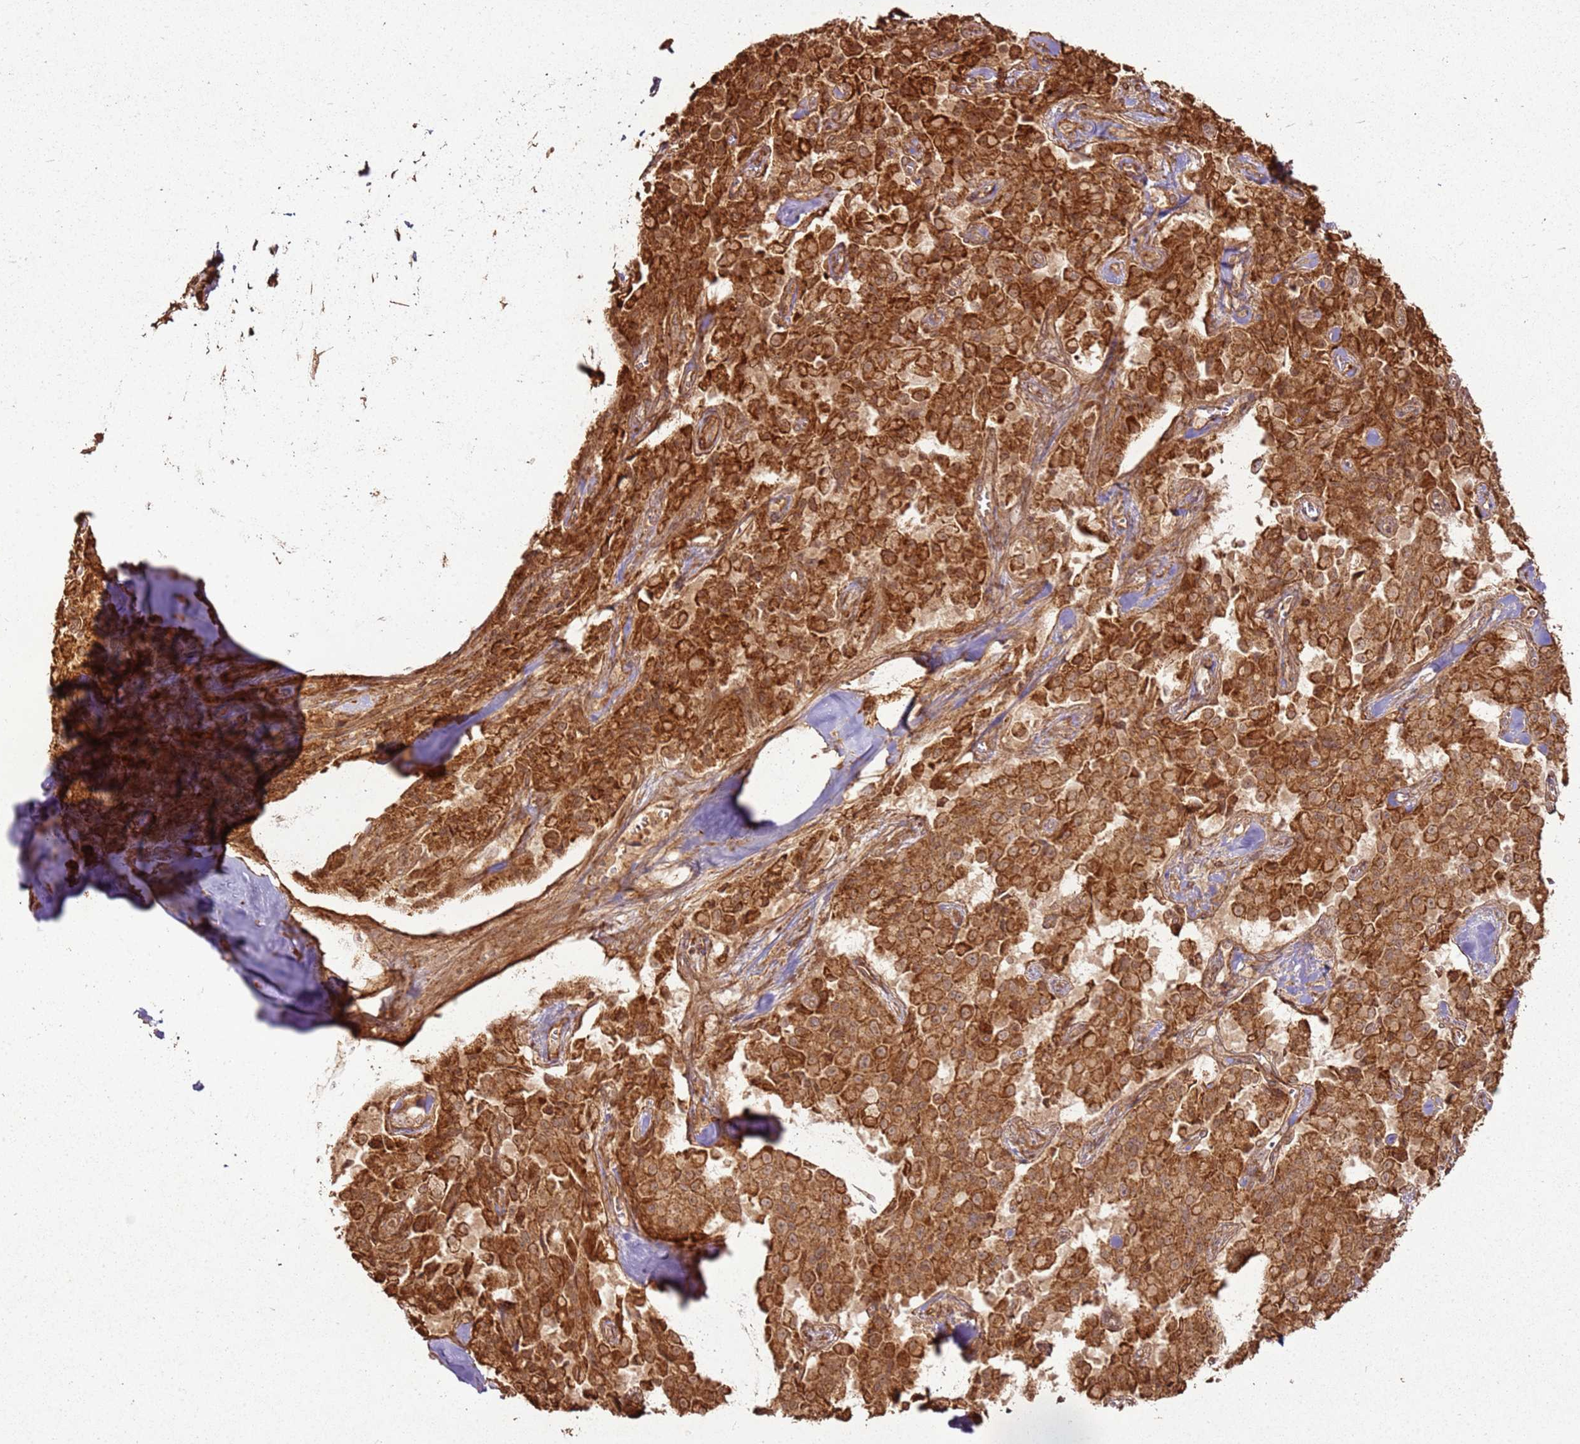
{"staining": {"intensity": "strong", "quantity": ">75%", "location": "cytoplasmic/membranous"}, "tissue": "pancreatic cancer", "cell_type": "Tumor cells", "image_type": "cancer", "snomed": [{"axis": "morphology", "description": "Adenocarcinoma, NOS"}, {"axis": "topography", "description": "Pancreas"}], "caption": "Immunohistochemical staining of human pancreatic cancer displays strong cytoplasmic/membranous protein staining in about >75% of tumor cells. (IHC, brightfield microscopy, high magnification).", "gene": "MRPS6", "patient": {"sex": "male", "age": 65}}